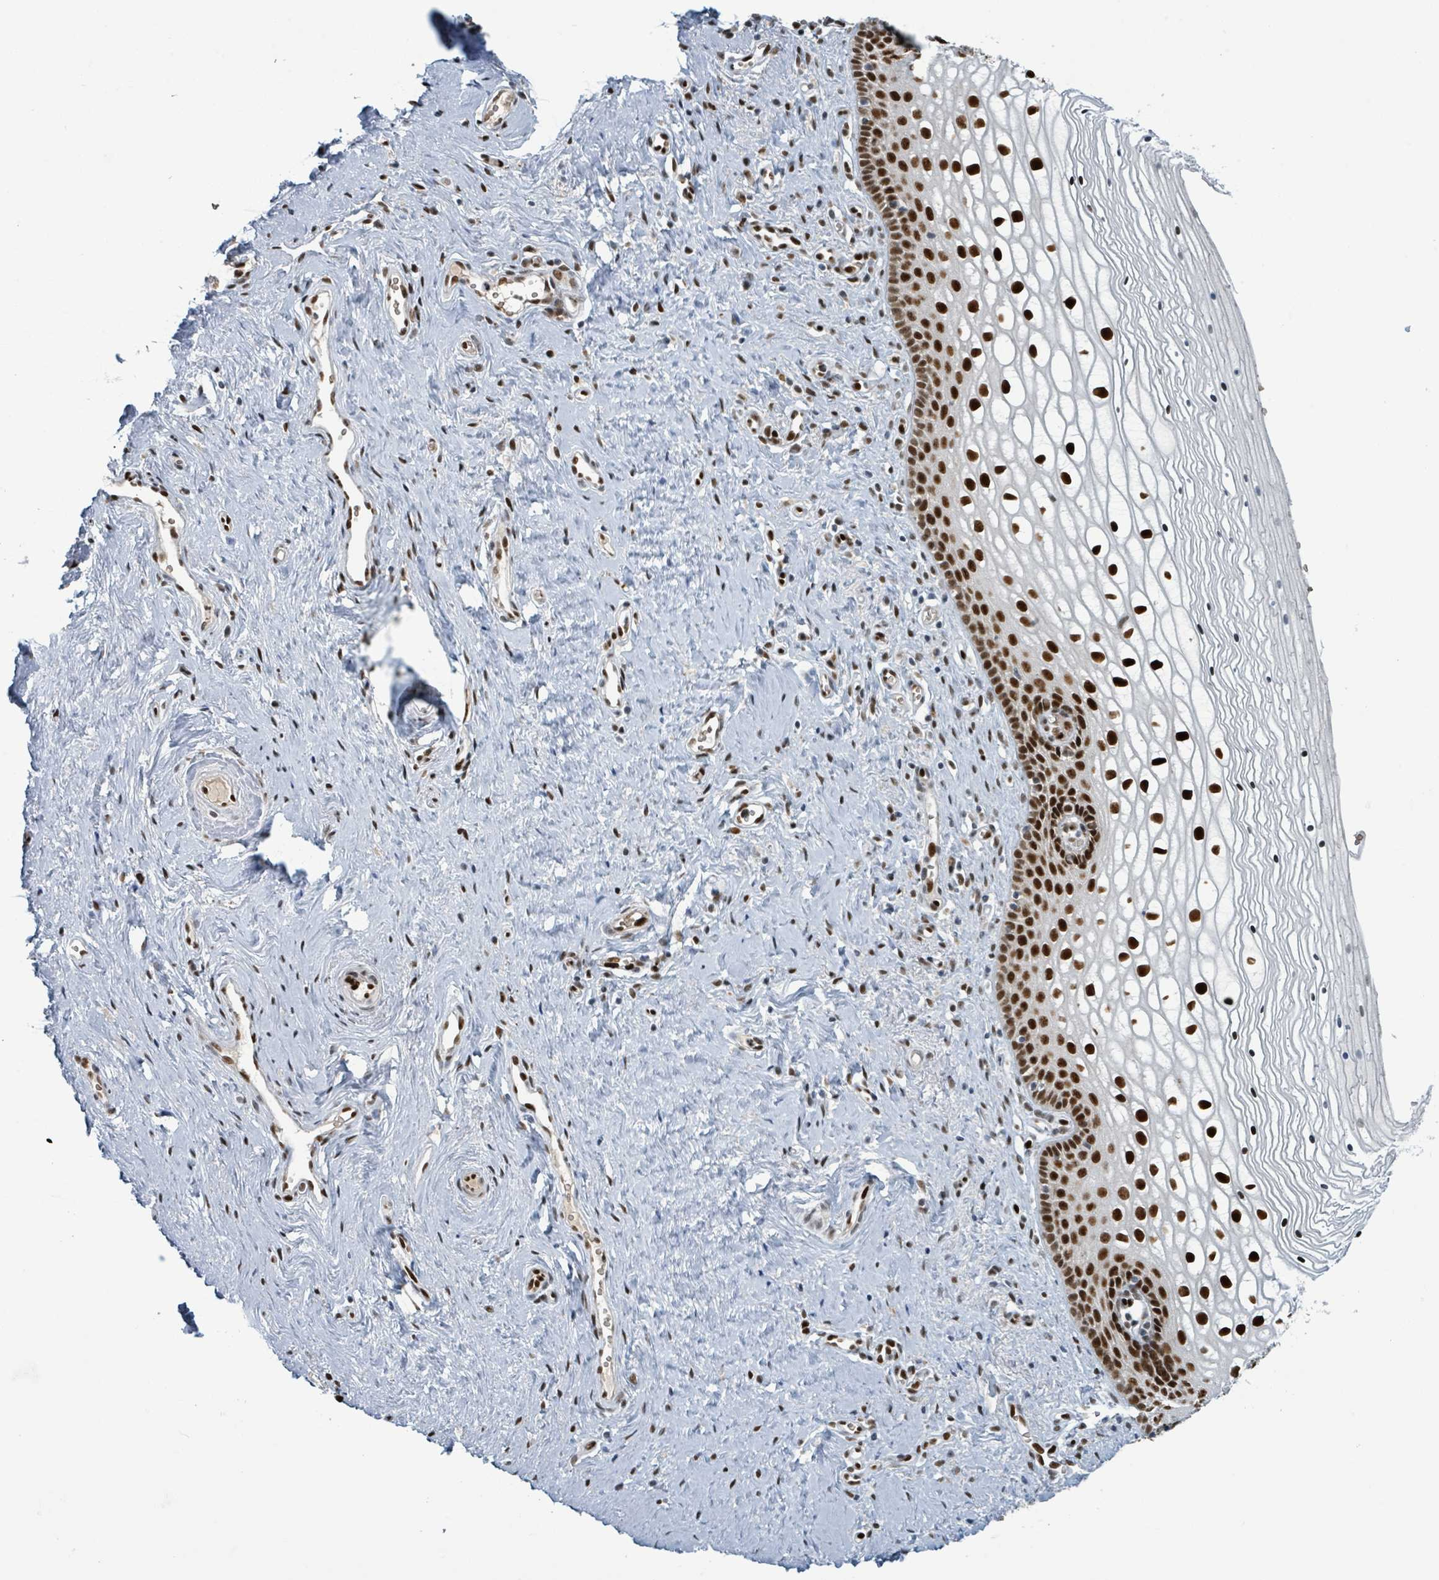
{"staining": {"intensity": "strong", "quantity": ">75%", "location": "nuclear"}, "tissue": "vagina", "cell_type": "Squamous epithelial cells", "image_type": "normal", "snomed": [{"axis": "morphology", "description": "Normal tissue, NOS"}, {"axis": "topography", "description": "Vagina"}], "caption": "Squamous epithelial cells display high levels of strong nuclear staining in approximately >75% of cells in benign vagina.", "gene": "KLF3", "patient": {"sex": "female", "age": 59}}